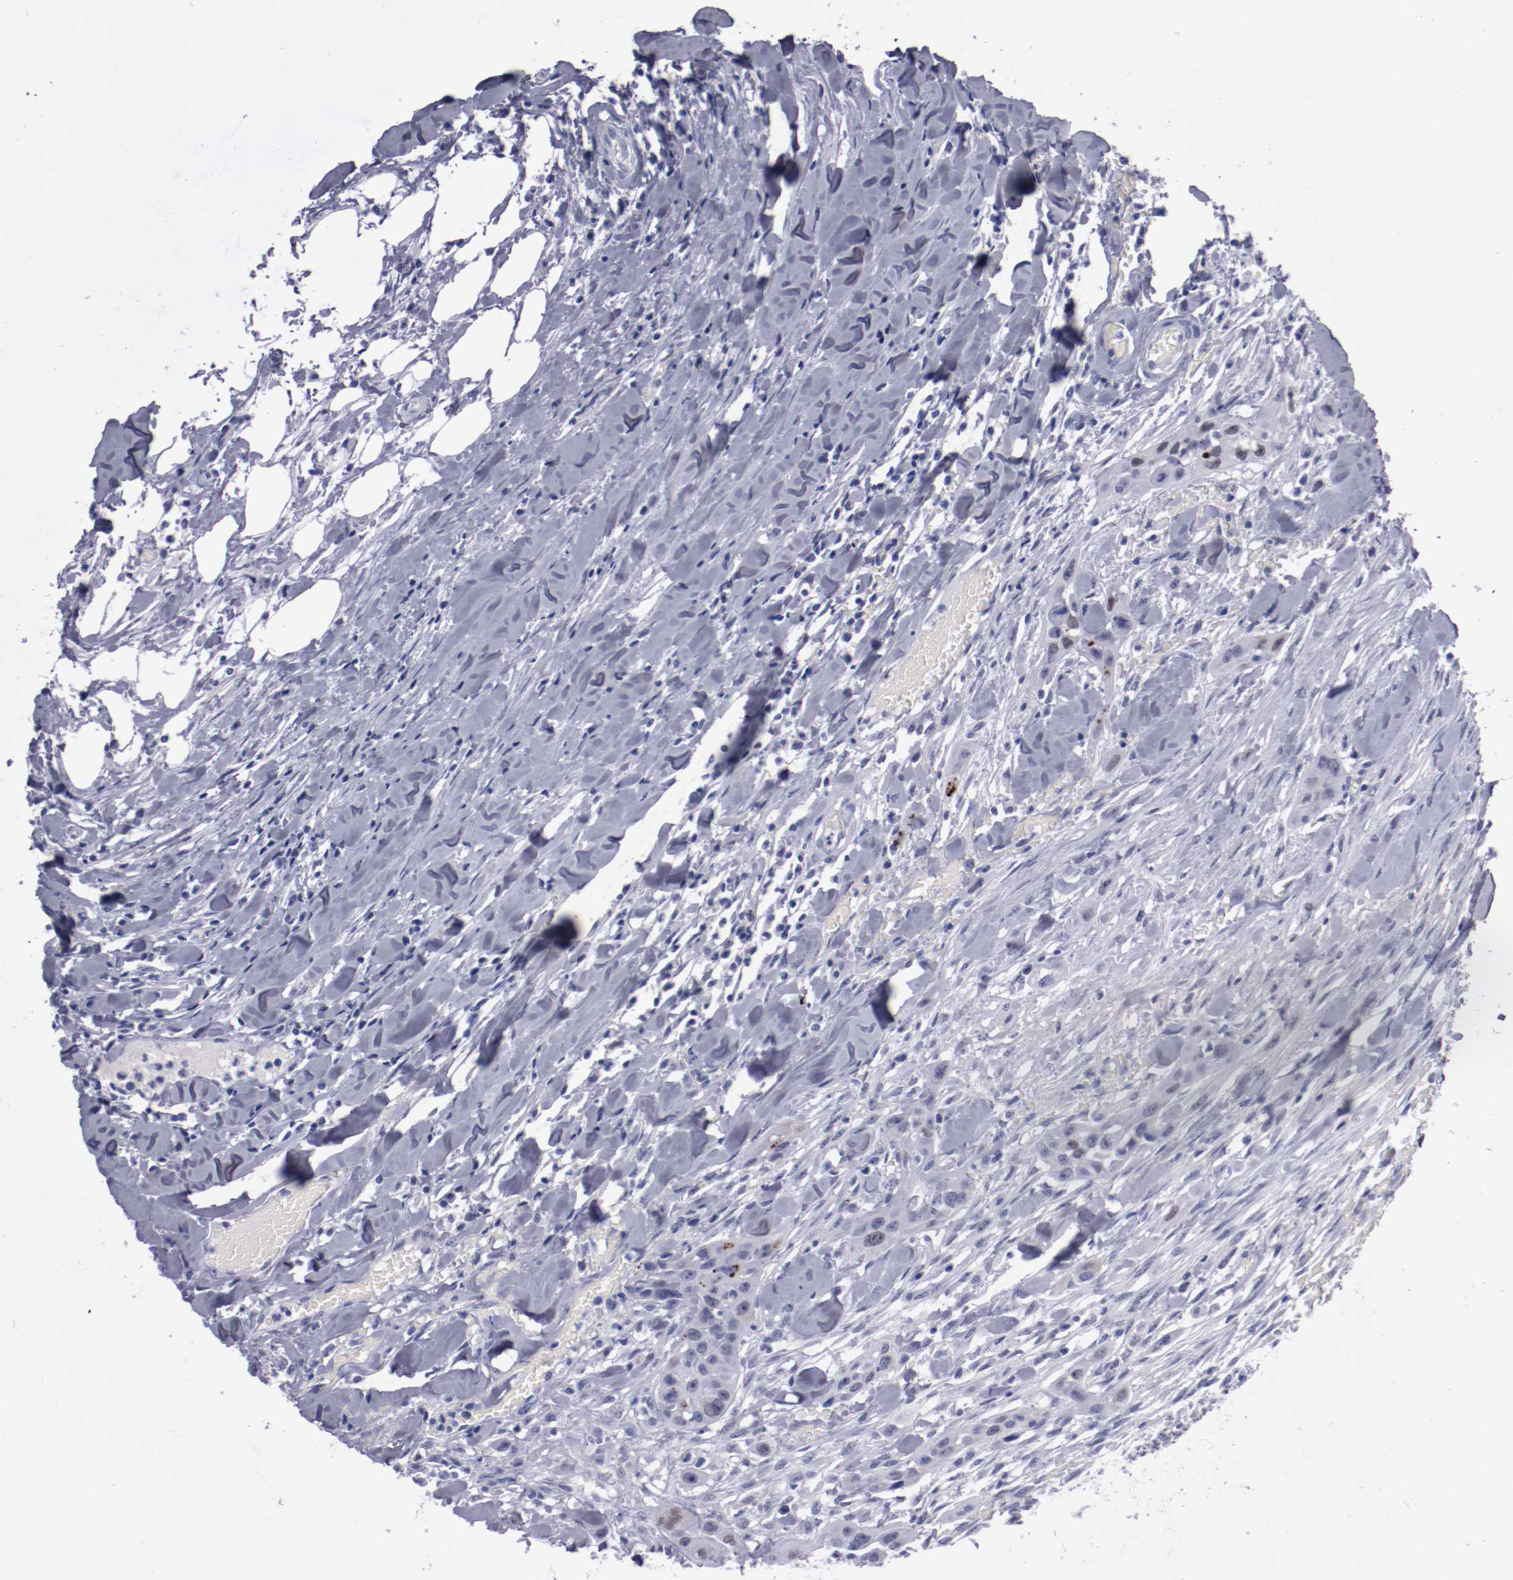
{"staining": {"intensity": "negative", "quantity": "none", "location": "none"}, "tissue": "head and neck cancer", "cell_type": "Tumor cells", "image_type": "cancer", "snomed": [{"axis": "morphology", "description": "Neoplasm, malignant, NOS"}, {"axis": "topography", "description": "Salivary gland"}, {"axis": "topography", "description": "Head-Neck"}], "caption": "Tumor cells show no significant protein staining in head and neck cancer (neoplasm (malignant)).", "gene": "HNF1B", "patient": {"sex": "male", "age": 43}}